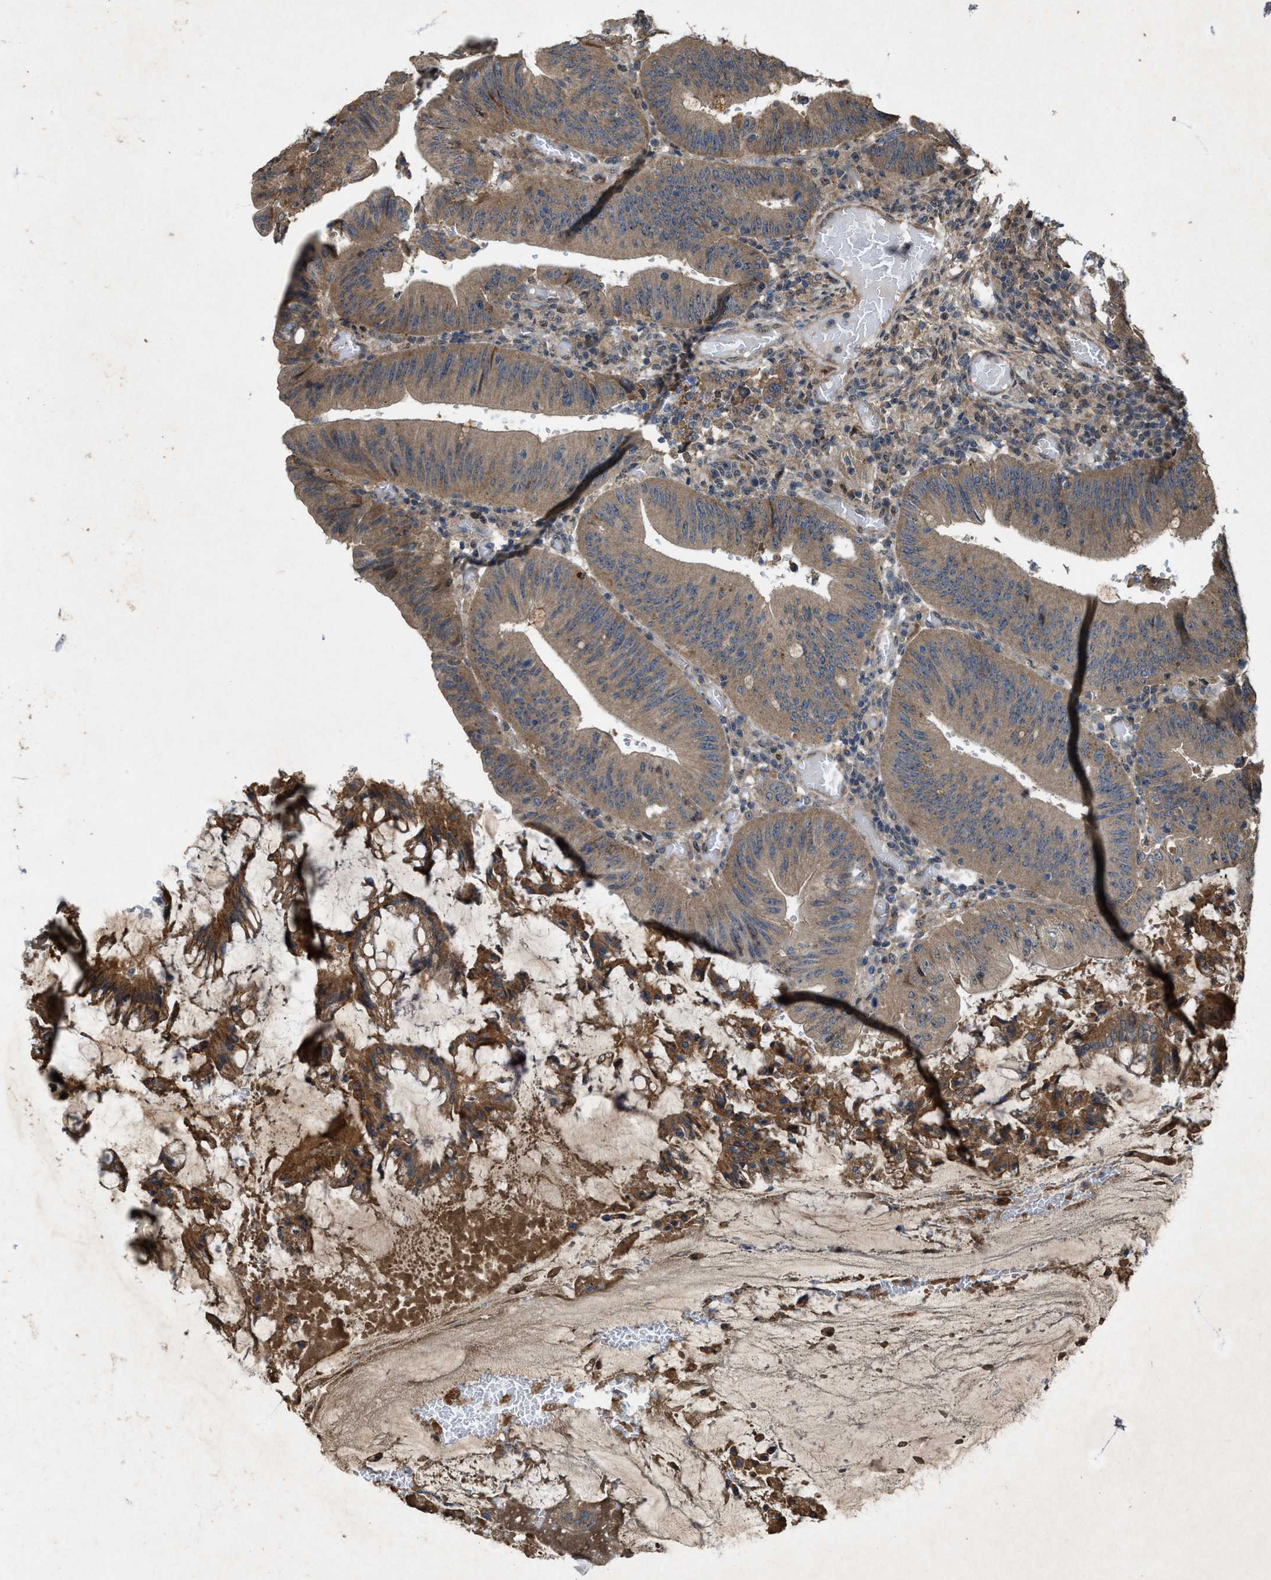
{"staining": {"intensity": "weak", "quantity": ">75%", "location": "cytoplasmic/membranous"}, "tissue": "colorectal cancer", "cell_type": "Tumor cells", "image_type": "cancer", "snomed": [{"axis": "morphology", "description": "Normal tissue, NOS"}, {"axis": "morphology", "description": "Adenocarcinoma, NOS"}, {"axis": "topography", "description": "Rectum"}], "caption": "Brown immunohistochemical staining in human colorectal cancer shows weak cytoplasmic/membranous staining in approximately >75% of tumor cells. (Stains: DAB in brown, nuclei in blue, Microscopy: brightfield microscopy at high magnification).", "gene": "PDP2", "patient": {"sex": "female", "age": 66}}